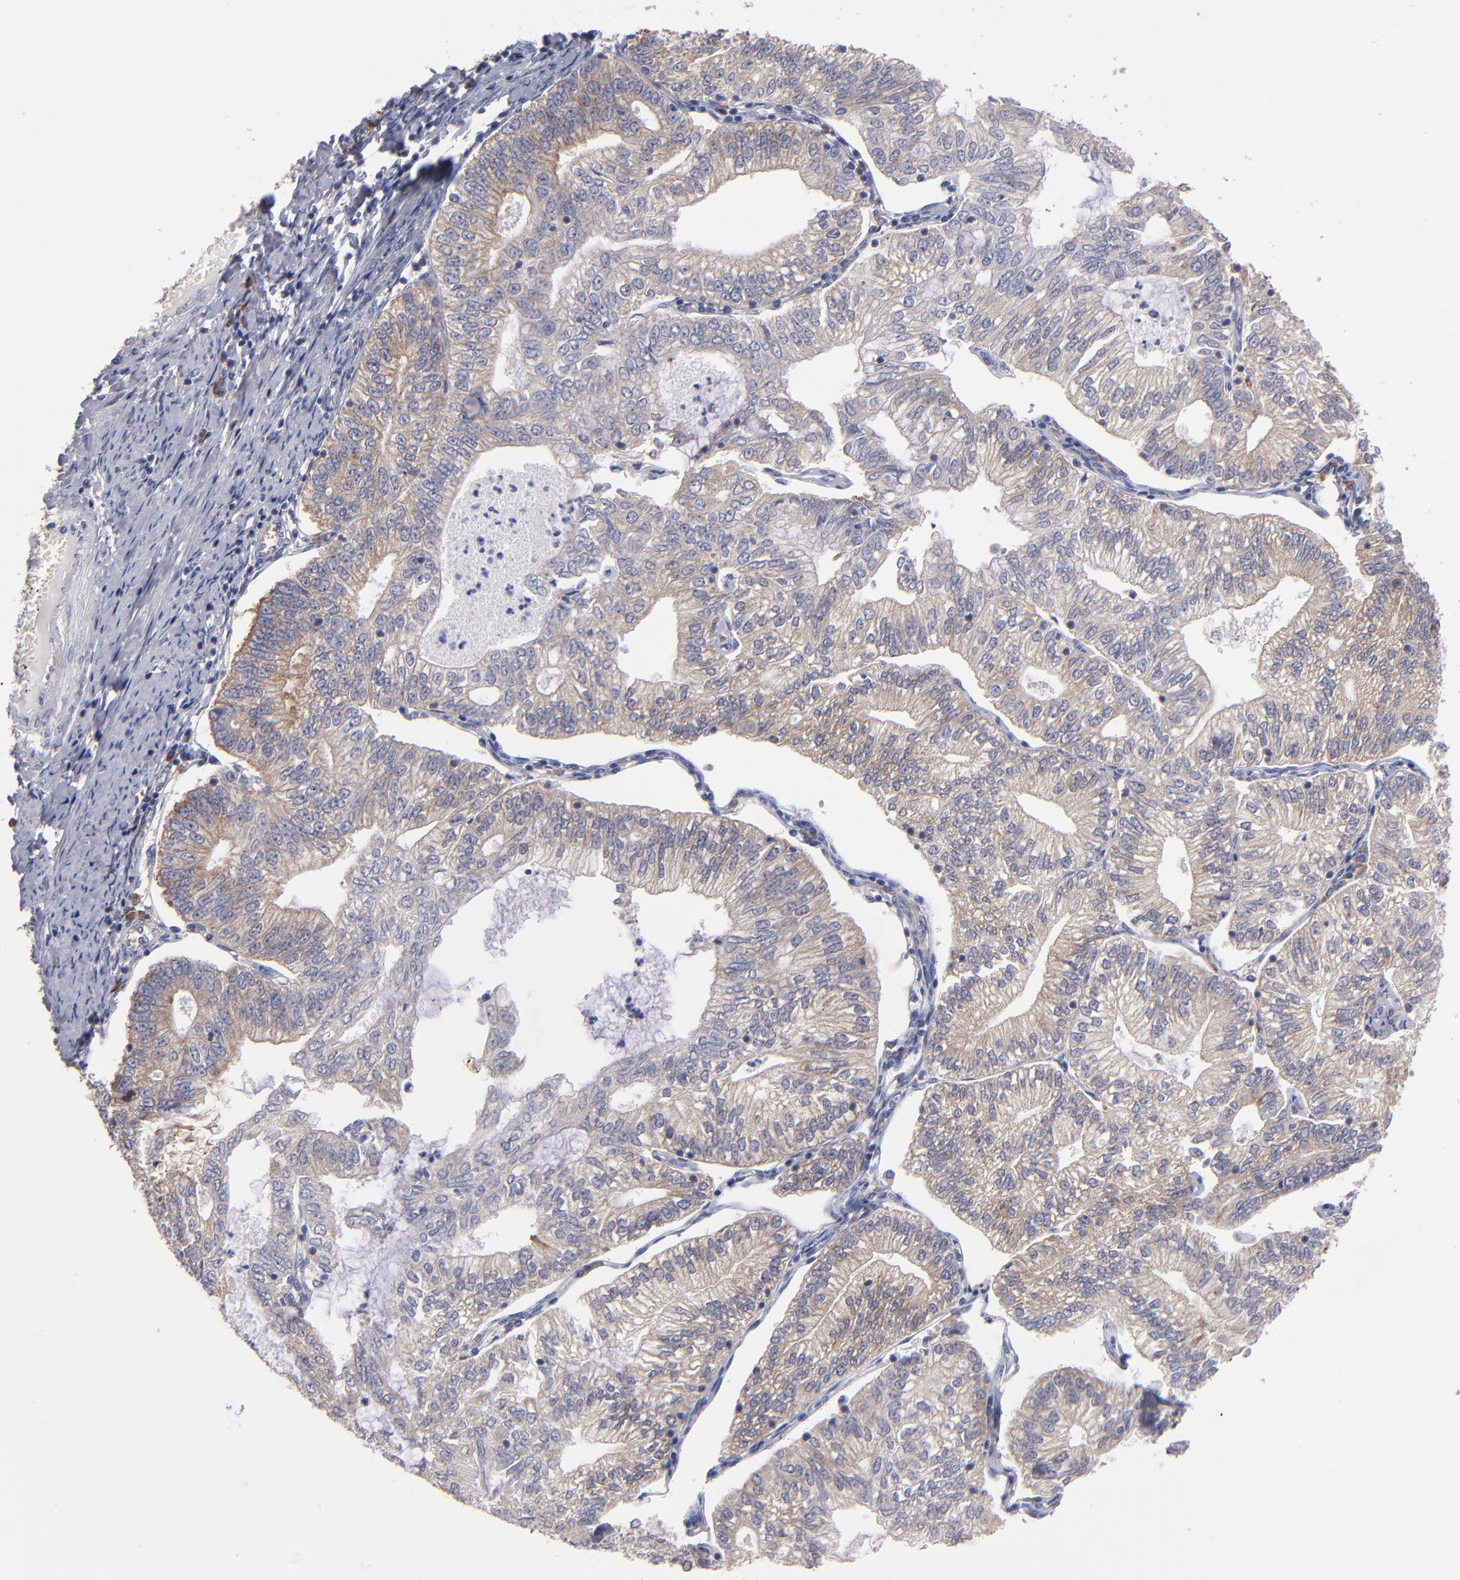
{"staining": {"intensity": "weak", "quantity": ">75%", "location": "cytoplasmic/membranous"}, "tissue": "endometrial cancer", "cell_type": "Tumor cells", "image_type": "cancer", "snomed": [{"axis": "morphology", "description": "Adenocarcinoma, NOS"}, {"axis": "topography", "description": "Endometrium"}], "caption": "This is a micrograph of immunohistochemistry (IHC) staining of endometrial adenocarcinoma, which shows weak staining in the cytoplasmic/membranous of tumor cells.", "gene": "EIF3L", "patient": {"sex": "female", "age": 69}}